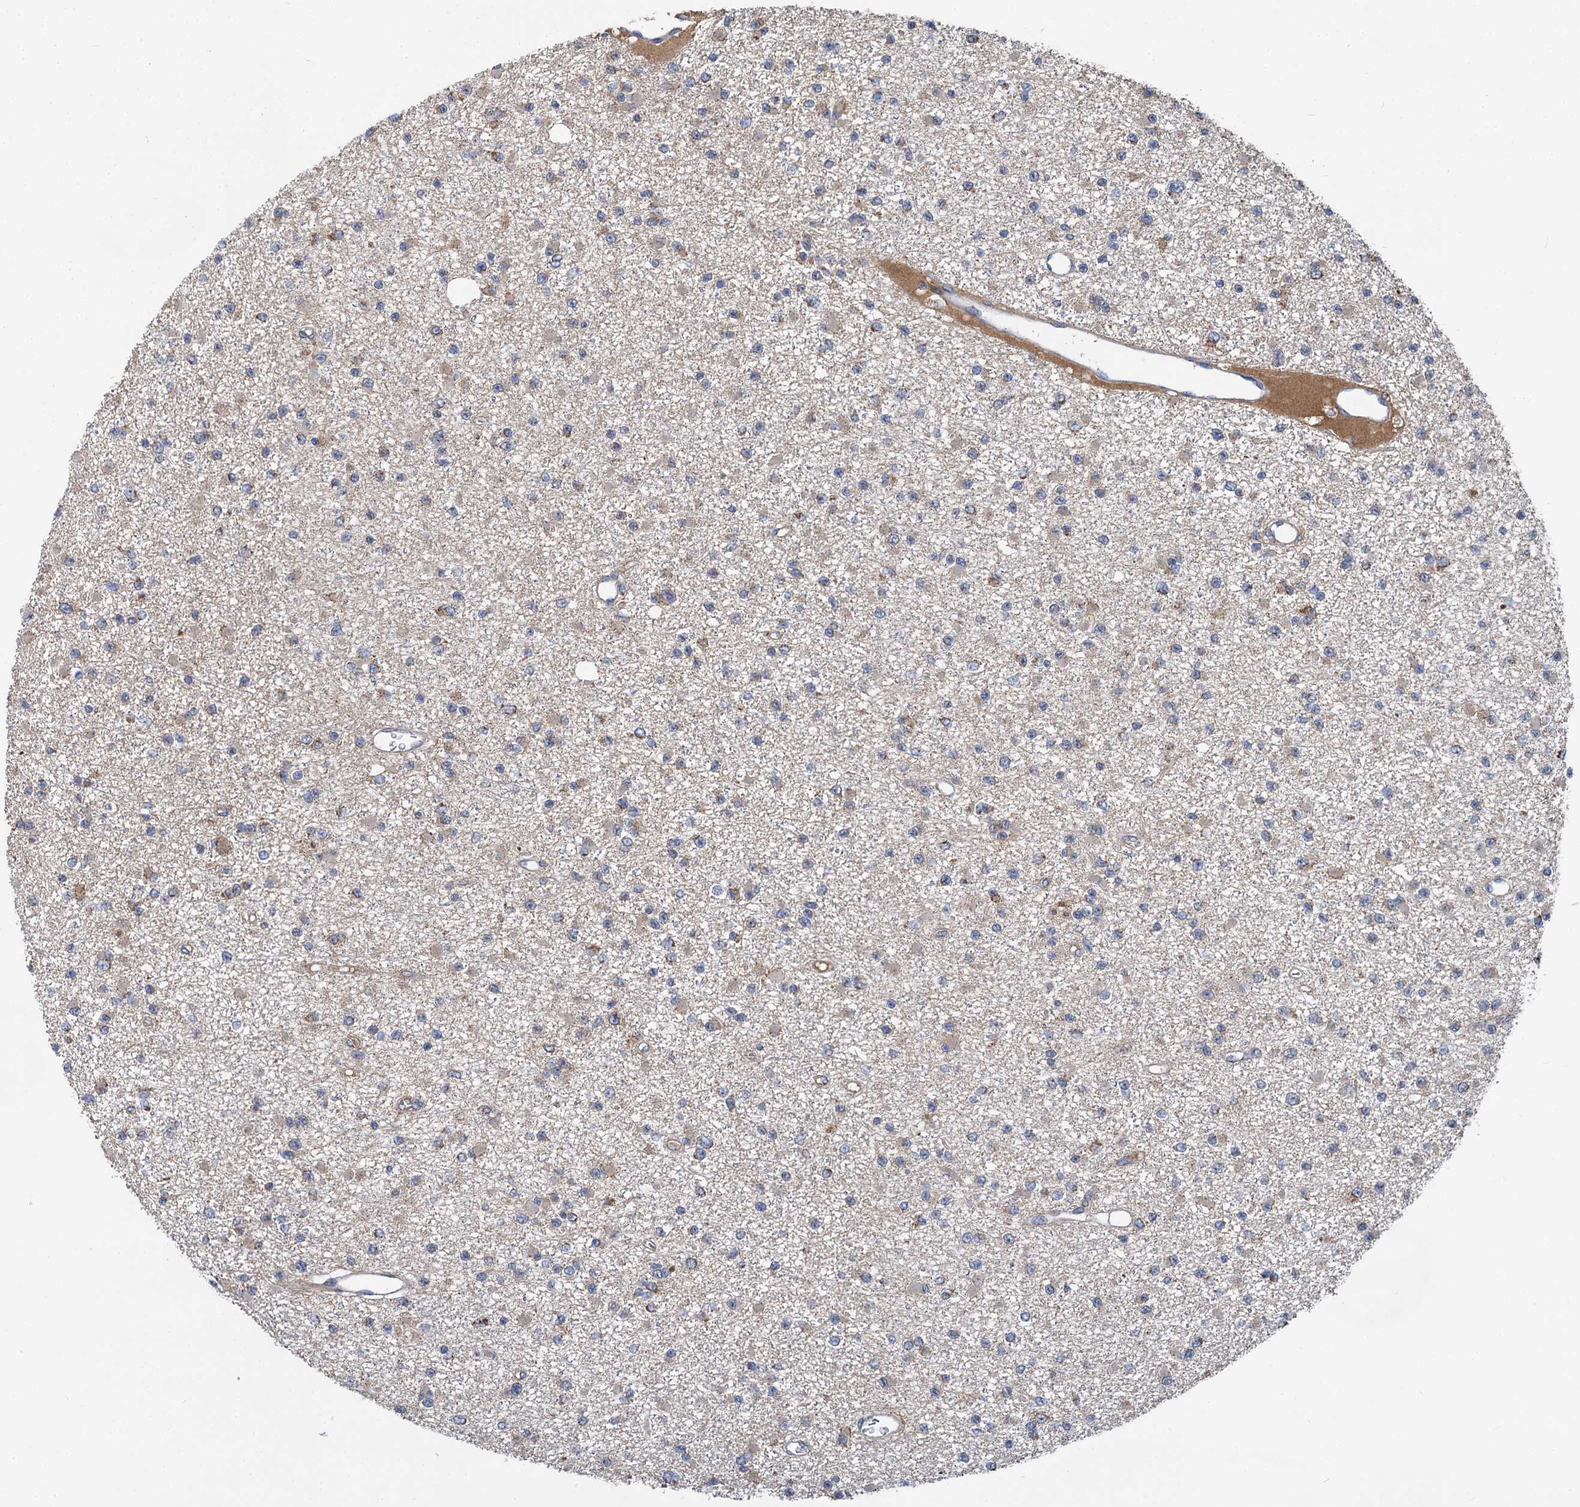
{"staining": {"intensity": "negative", "quantity": "none", "location": "none"}, "tissue": "glioma", "cell_type": "Tumor cells", "image_type": "cancer", "snomed": [{"axis": "morphology", "description": "Glioma, malignant, Low grade"}, {"axis": "topography", "description": "Brain"}], "caption": "Immunohistochemistry (IHC) of human malignant glioma (low-grade) demonstrates no expression in tumor cells. The staining is performed using DAB brown chromogen with nuclei counter-stained in using hematoxylin.", "gene": "SPRYD3", "patient": {"sex": "female", "age": 22}}